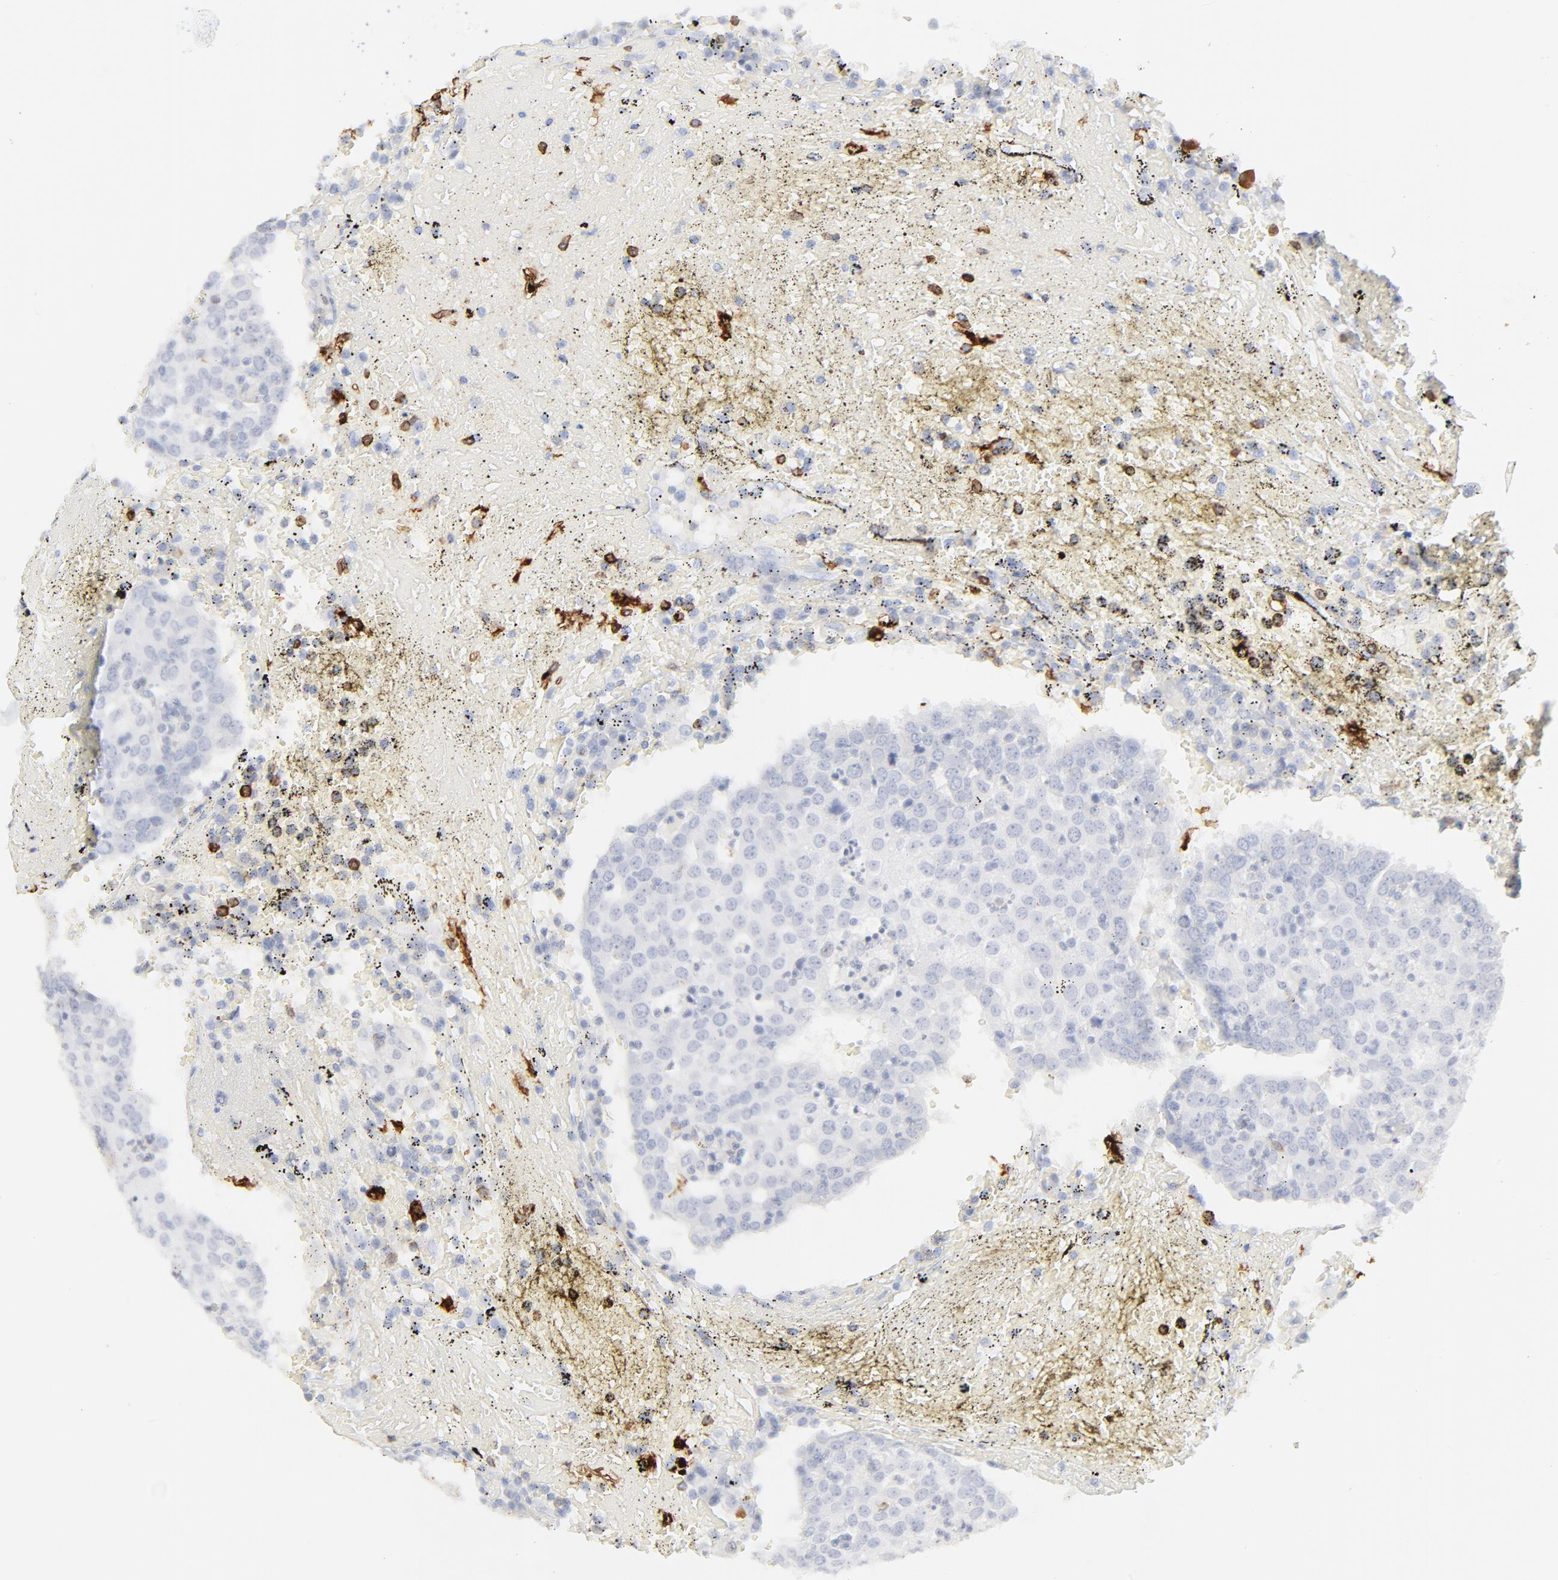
{"staining": {"intensity": "negative", "quantity": "none", "location": "none"}, "tissue": "head and neck cancer", "cell_type": "Tumor cells", "image_type": "cancer", "snomed": [{"axis": "morphology", "description": "Adenocarcinoma, NOS"}, {"axis": "topography", "description": "Salivary gland"}, {"axis": "topography", "description": "Head-Neck"}], "caption": "The photomicrograph displays no significant expression in tumor cells of head and neck cancer (adenocarcinoma).", "gene": "CCR7", "patient": {"sex": "female", "age": 65}}